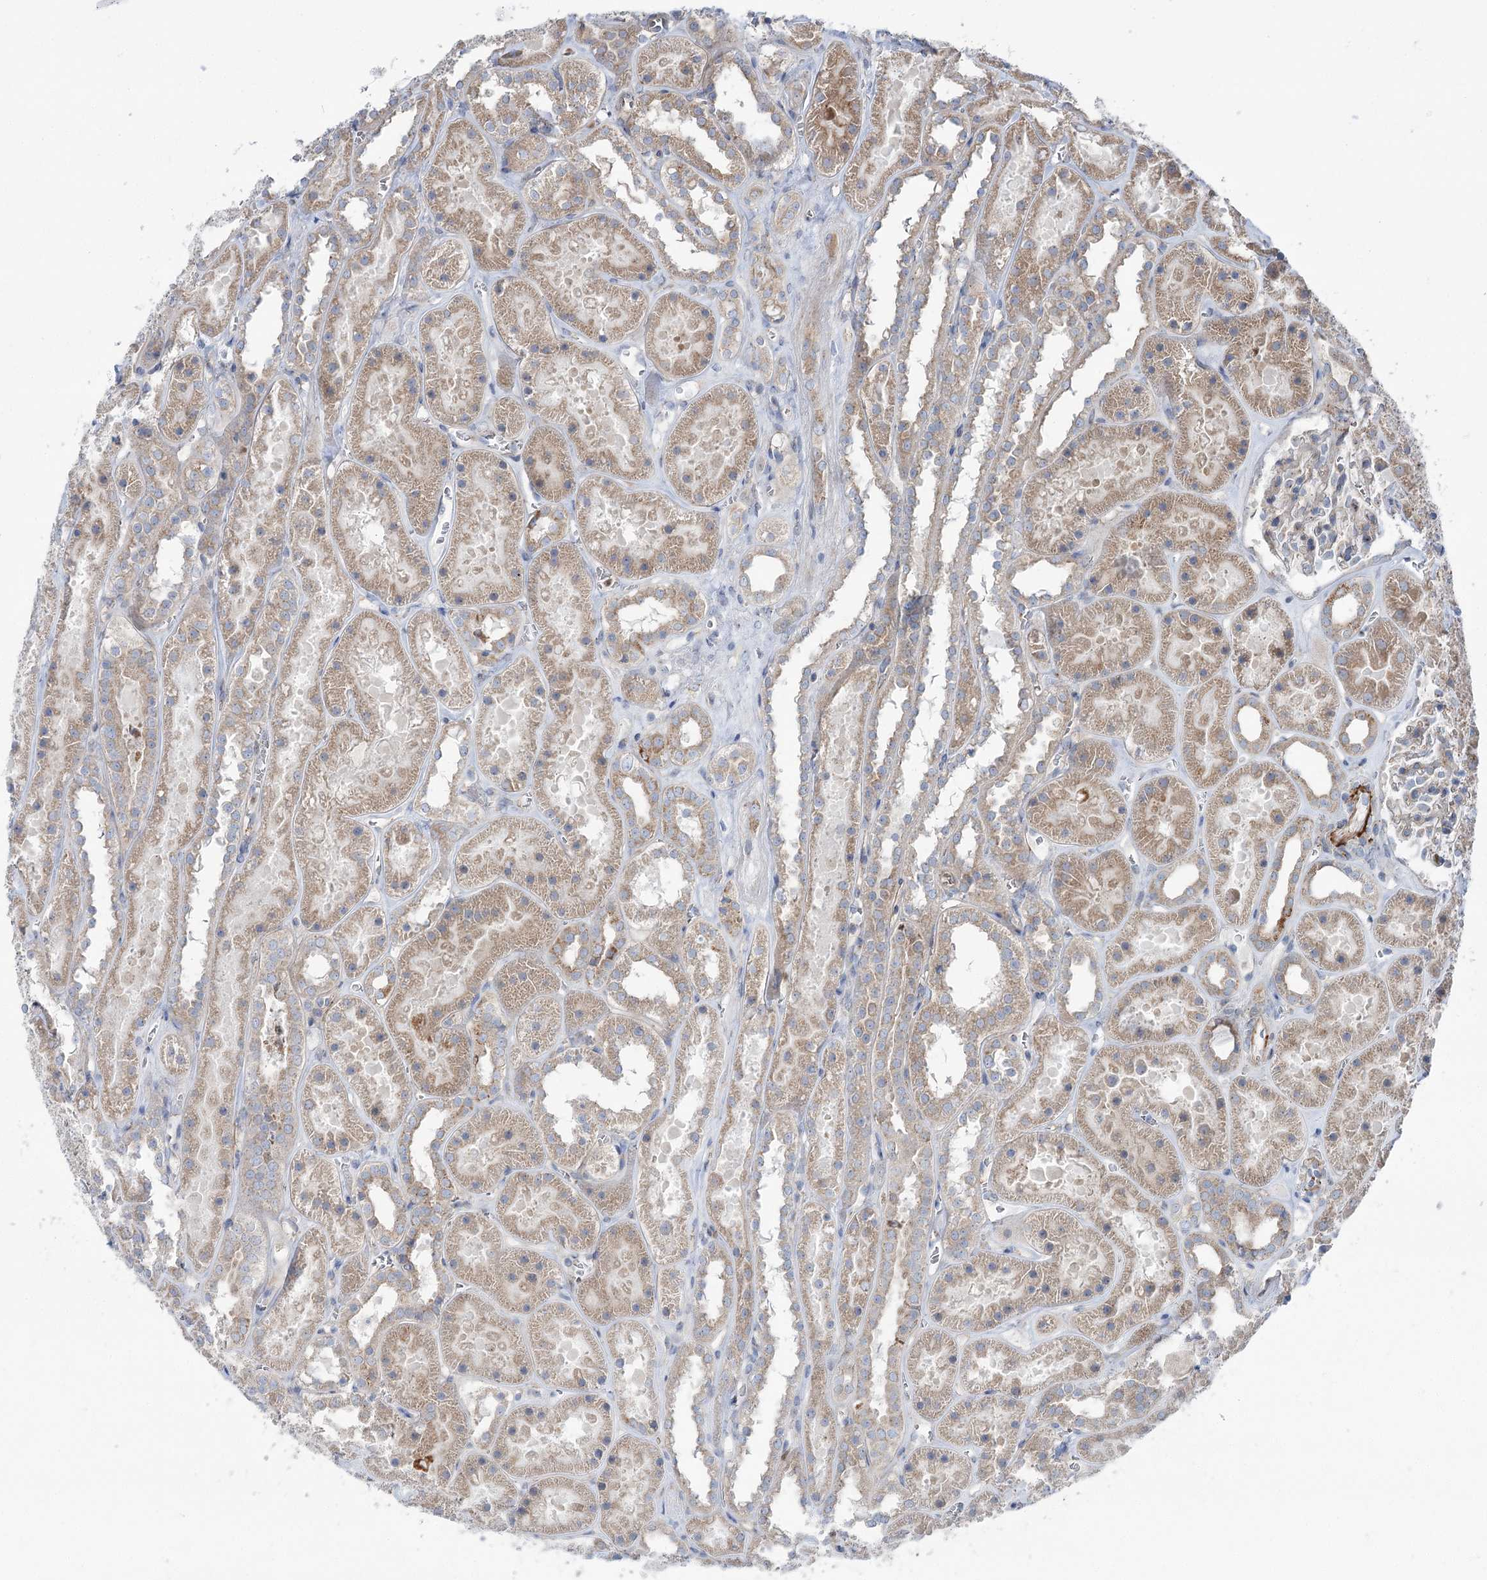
{"staining": {"intensity": "weak", "quantity": "25%-75%", "location": "cytoplasmic/membranous"}, "tissue": "kidney", "cell_type": "Cells in glomeruli", "image_type": "normal", "snomed": [{"axis": "morphology", "description": "Normal tissue, NOS"}, {"axis": "topography", "description": "Kidney"}], "caption": "About 25%-75% of cells in glomeruli in normal kidney demonstrate weak cytoplasmic/membranous protein expression as visualized by brown immunohistochemical staining.", "gene": "SCN11A", "patient": {"sex": "female", "age": 41}}